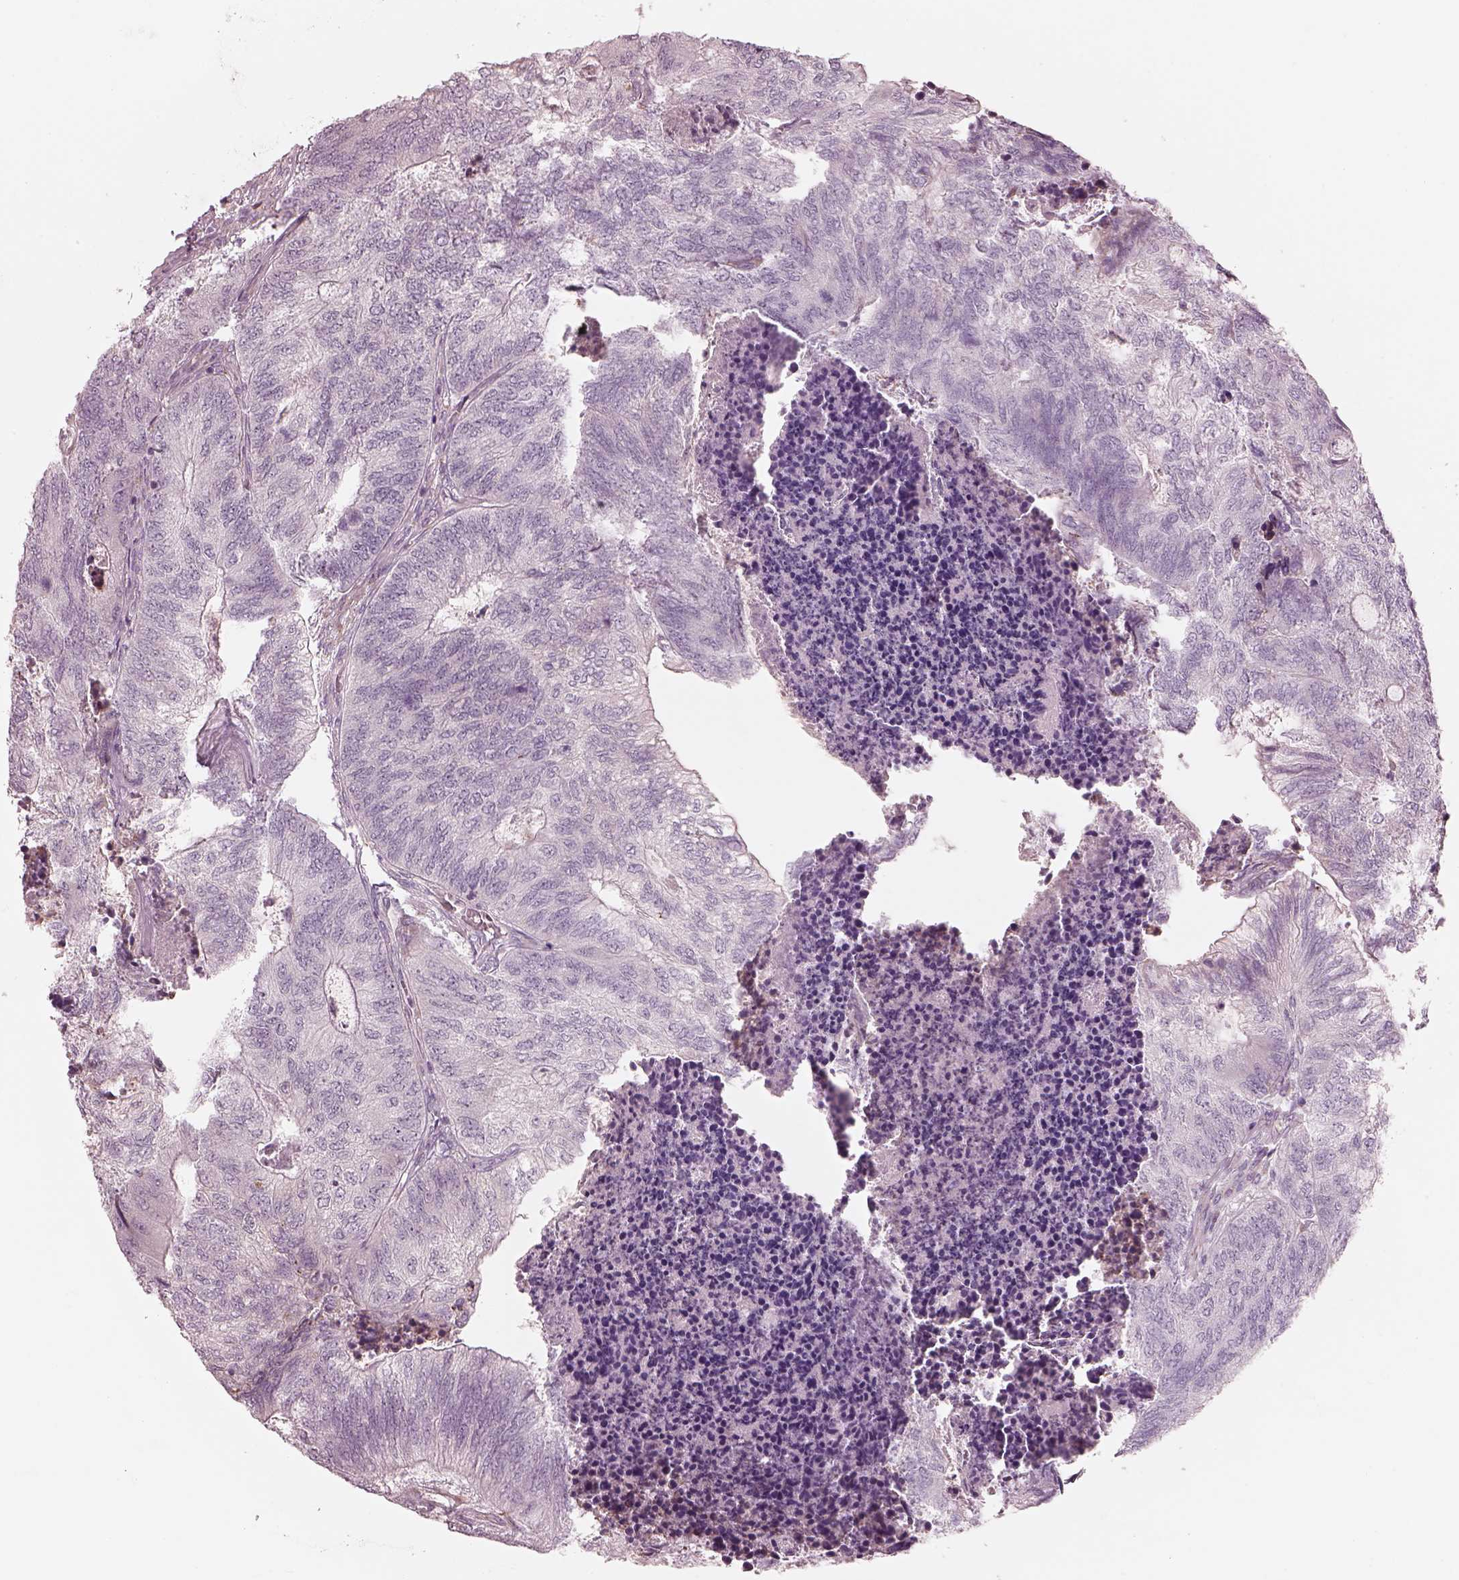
{"staining": {"intensity": "negative", "quantity": "none", "location": "none"}, "tissue": "colorectal cancer", "cell_type": "Tumor cells", "image_type": "cancer", "snomed": [{"axis": "morphology", "description": "Adenocarcinoma, NOS"}, {"axis": "topography", "description": "Colon"}], "caption": "An IHC image of adenocarcinoma (colorectal) is shown. There is no staining in tumor cells of adenocarcinoma (colorectal).", "gene": "CADM2", "patient": {"sex": "female", "age": 67}}